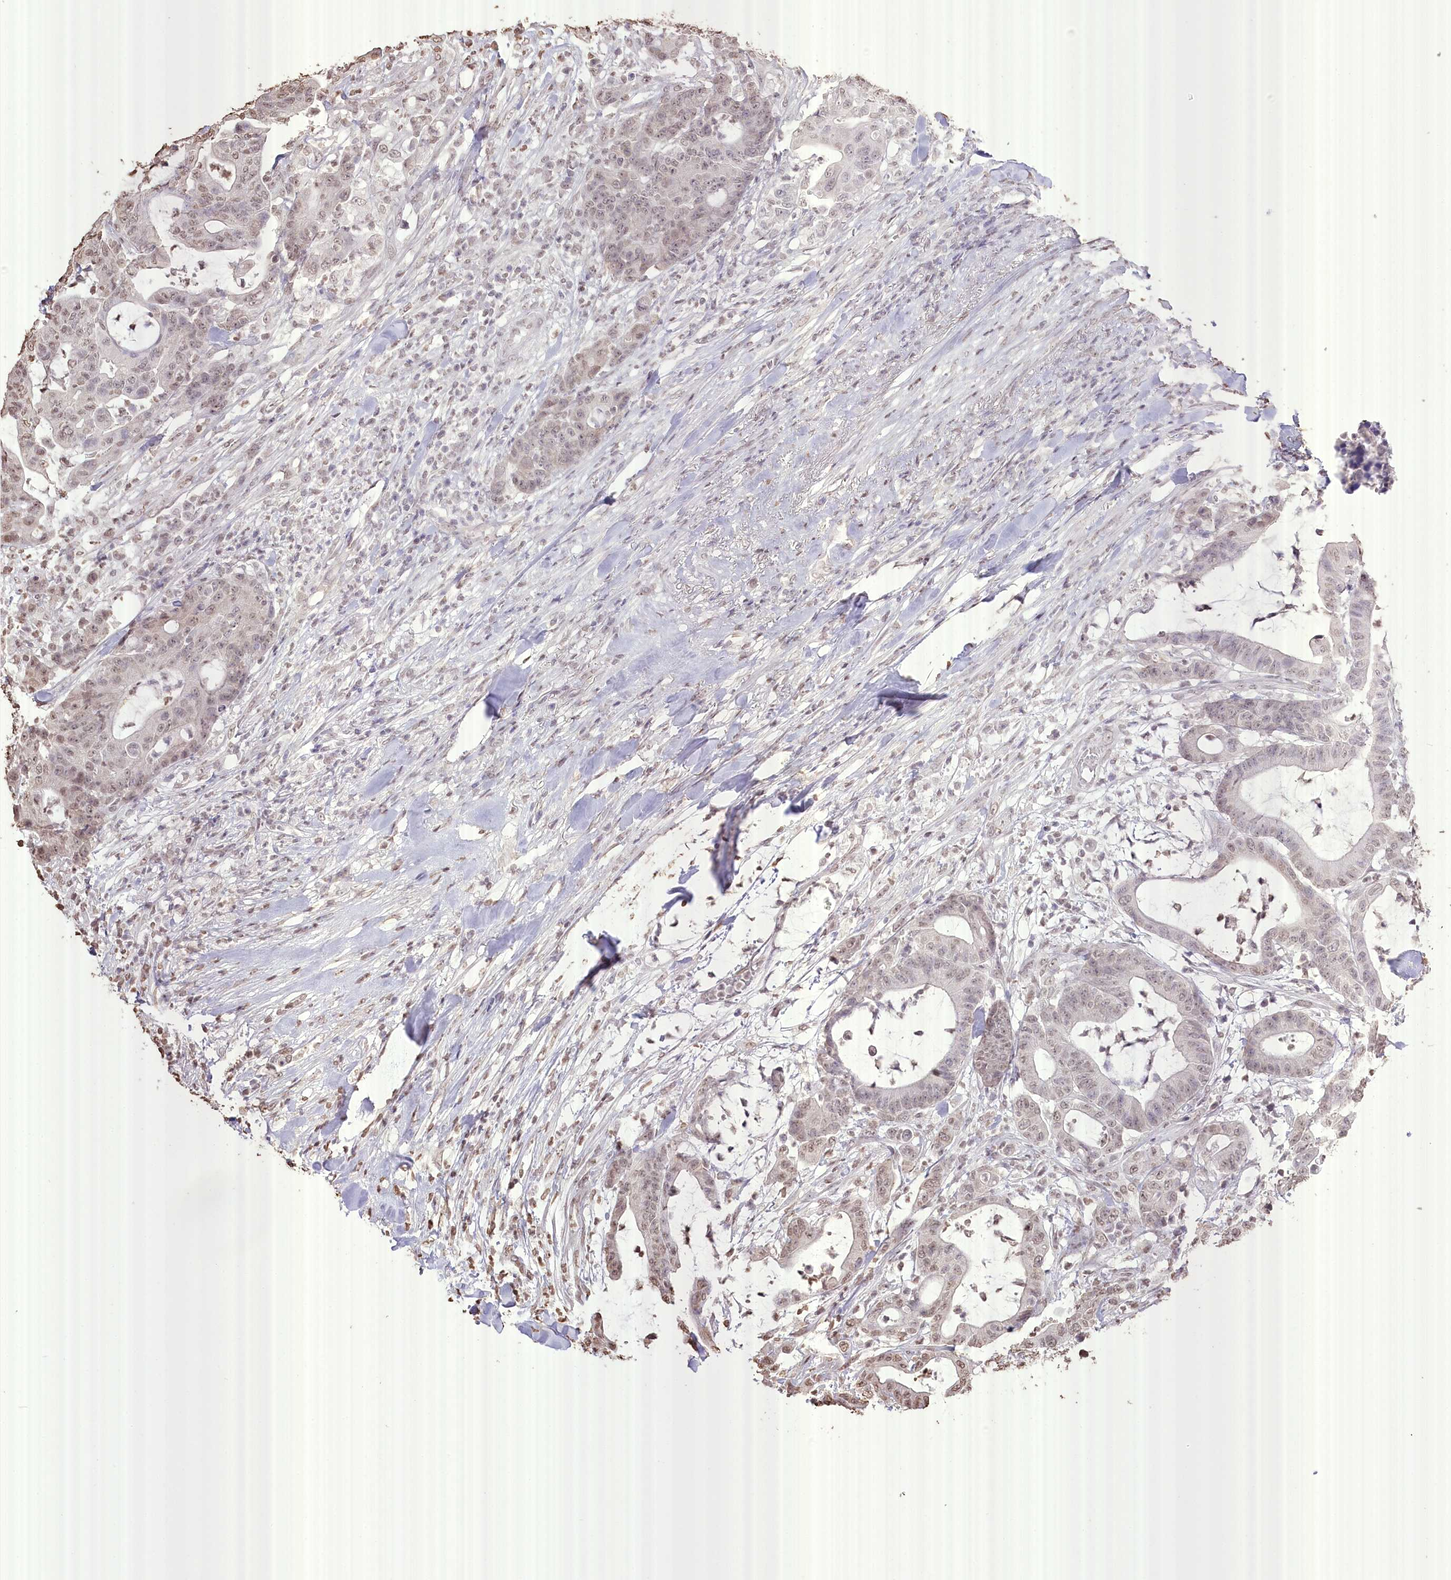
{"staining": {"intensity": "weak", "quantity": "25%-75%", "location": "nuclear"}, "tissue": "colorectal cancer", "cell_type": "Tumor cells", "image_type": "cancer", "snomed": [{"axis": "morphology", "description": "Adenocarcinoma, NOS"}, {"axis": "topography", "description": "Colon"}], "caption": "Immunohistochemical staining of colorectal cancer (adenocarcinoma) exhibits weak nuclear protein positivity in approximately 25%-75% of tumor cells. (brown staining indicates protein expression, while blue staining denotes nuclei).", "gene": "SLC39A10", "patient": {"sex": "female", "age": 84}}